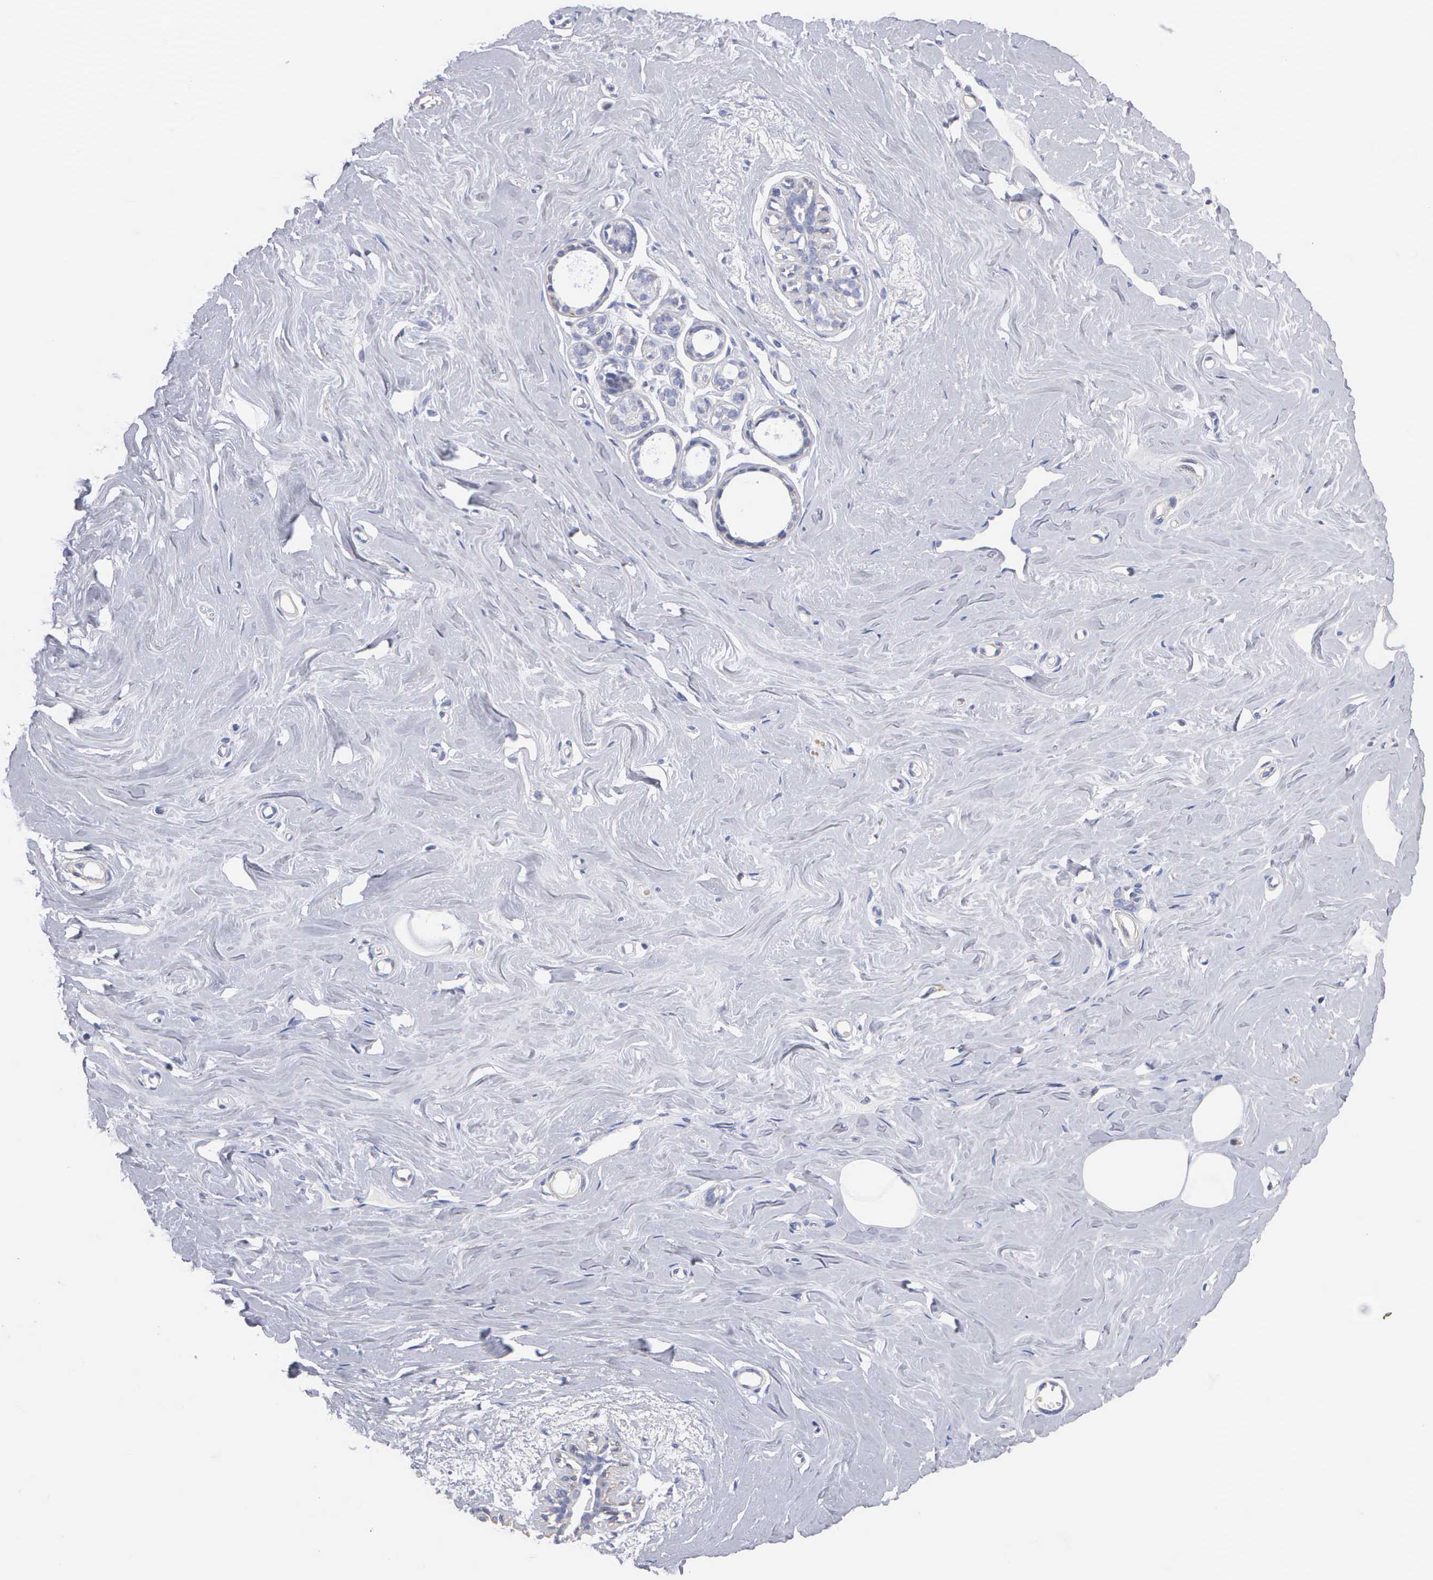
{"staining": {"intensity": "negative", "quantity": "none", "location": "none"}, "tissue": "breast", "cell_type": "Adipocytes", "image_type": "normal", "snomed": [{"axis": "morphology", "description": "Normal tissue, NOS"}, {"axis": "topography", "description": "Breast"}], "caption": "This is an IHC histopathology image of unremarkable human breast. There is no expression in adipocytes.", "gene": "ELFN2", "patient": {"sex": "female", "age": 45}}